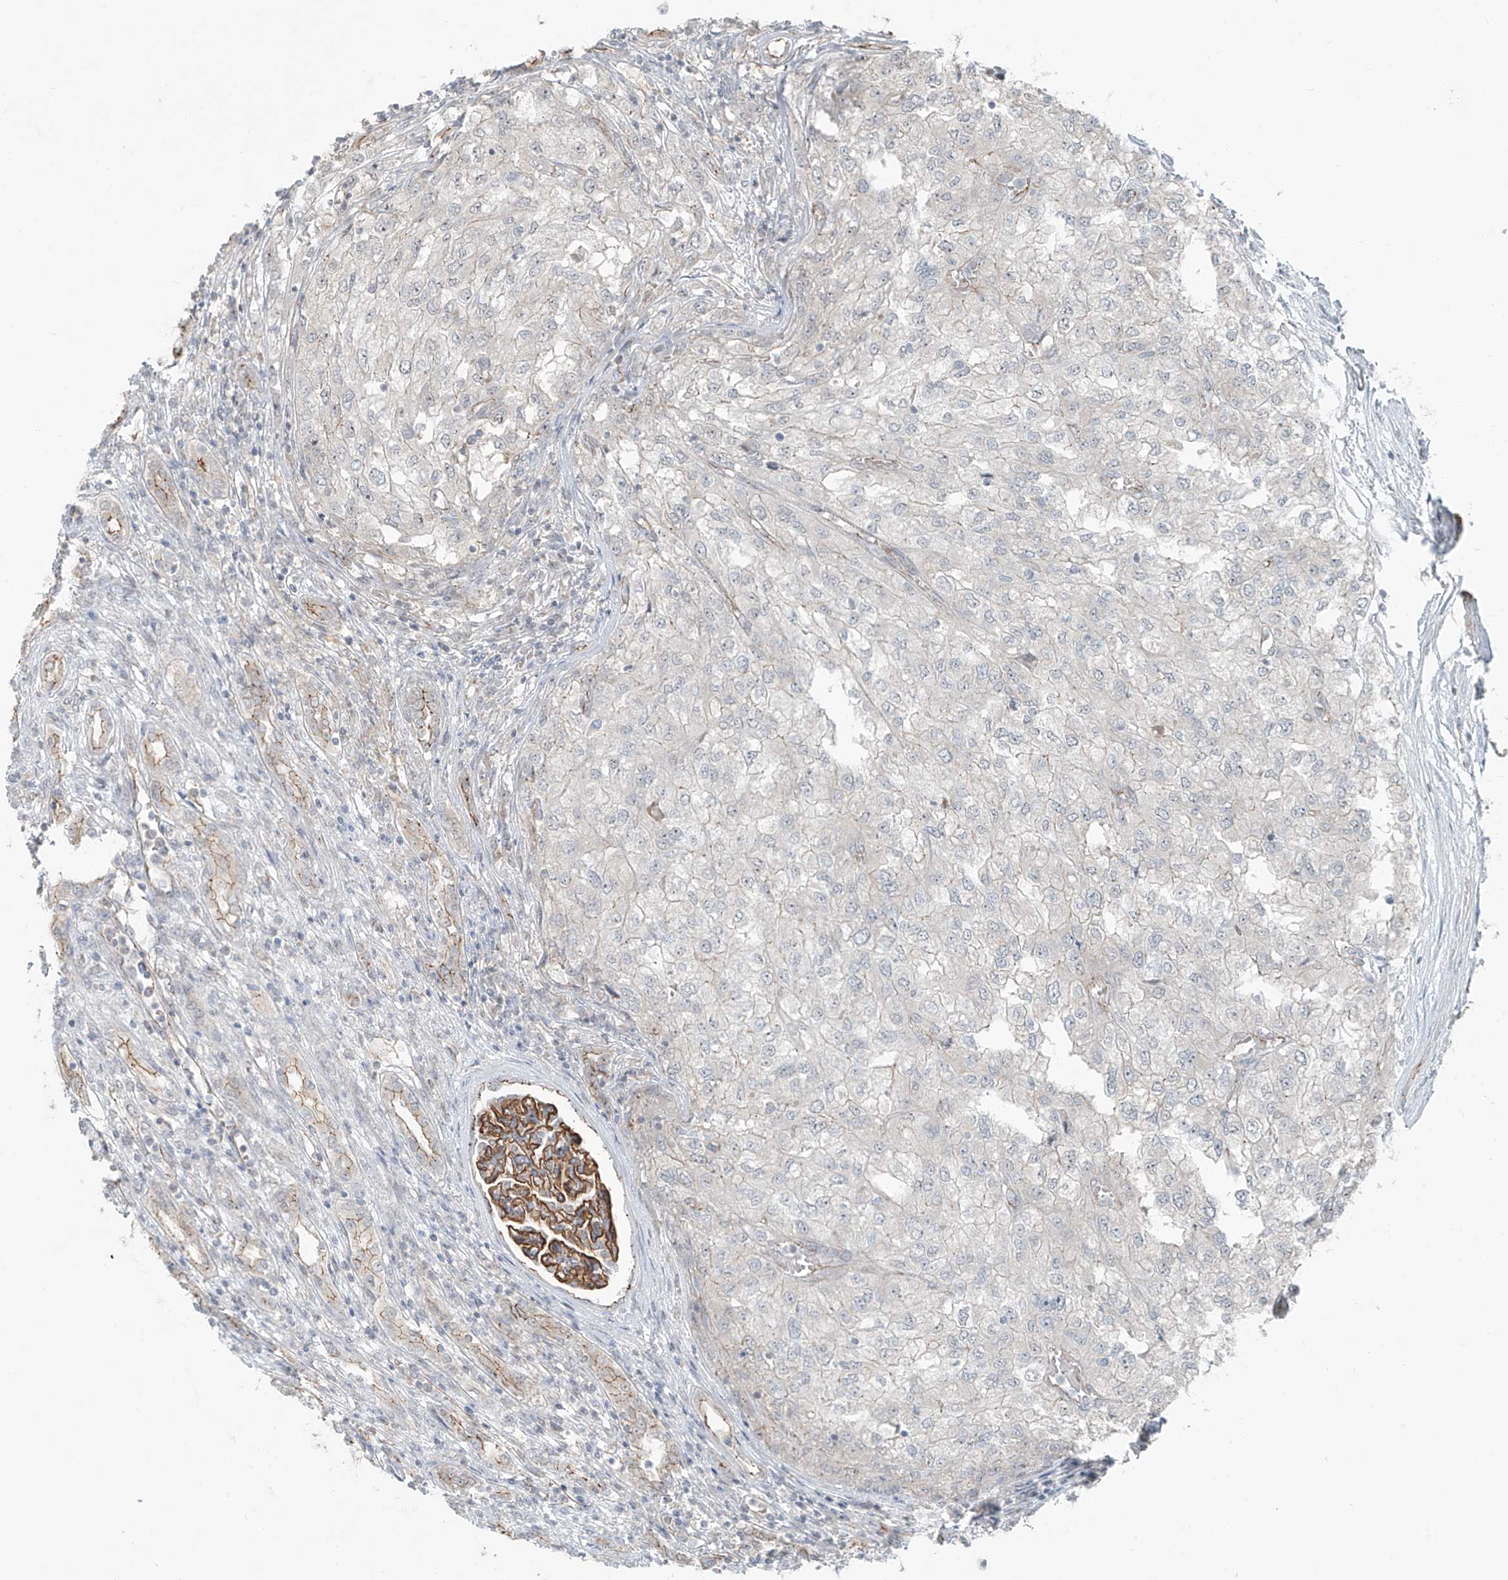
{"staining": {"intensity": "negative", "quantity": "none", "location": "none"}, "tissue": "renal cancer", "cell_type": "Tumor cells", "image_type": "cancer", "snomed": [{"axis": "morphology", "description": "Adenocarcinoma, NOS"}, {"axis": "topography", "description": "Kidney"}], "caption": "Immunohistochemistry (IHC) of human renal cancer (adenocarcinoma) displays no expression in tumor cells.", "gene": "ZNF16", "patient": {"sex": "female", "age": 54}}